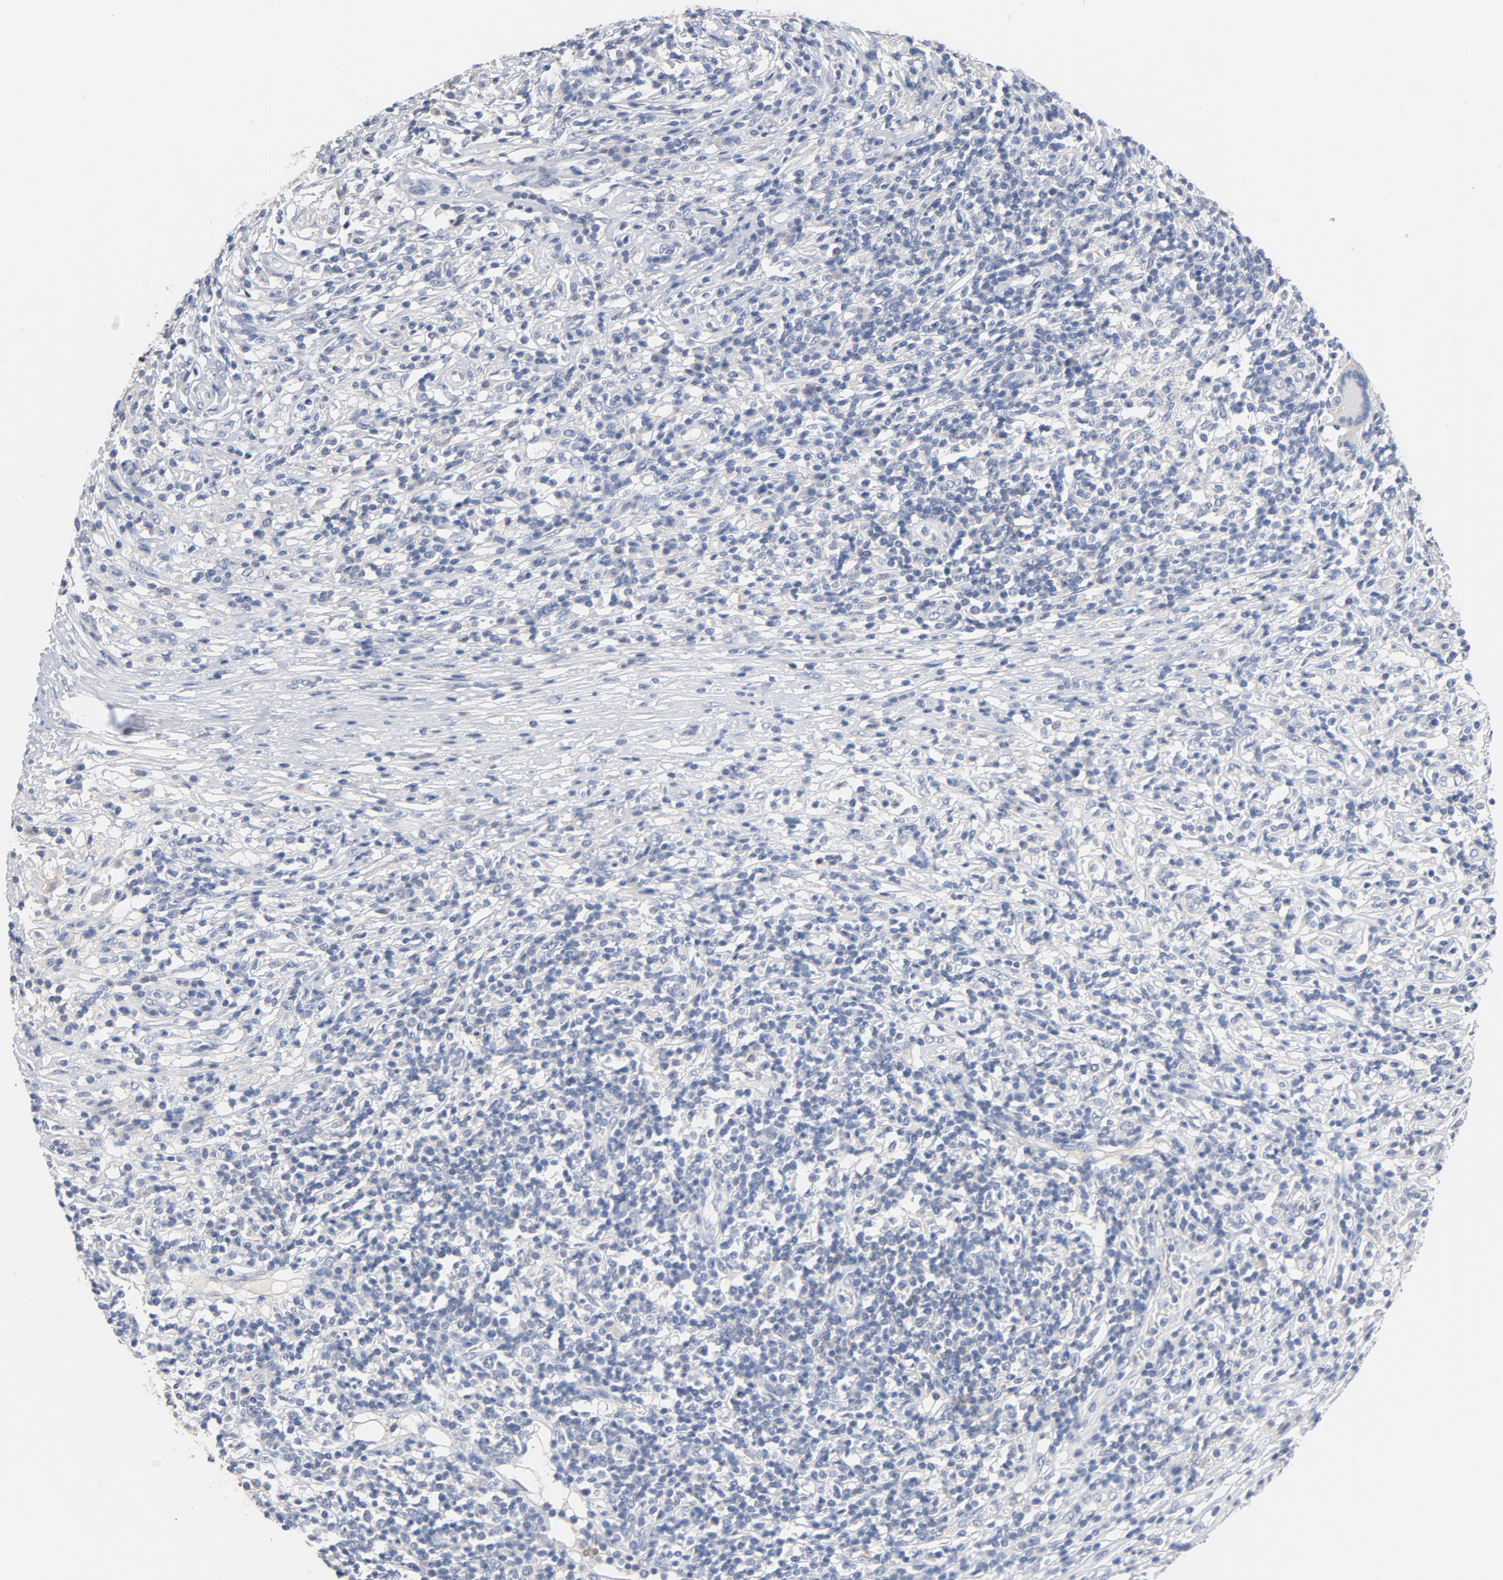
{"staining": {"intensity": "negative", "quantity": "none", "location": "none"}, "tissue": "lymphoma", "cell_type": "Tumor cells", "image_type": "cancer", "snomed": [{"axis": "morphology", "description": "Malignant lymphoma, non-Hodgkin's type, High grade"}, {"axis": "topography", "description": "Lymph node"}], "caption": "Immunohistochemistry photomicrograph of lymphoma stained for a protein (brown), which exhibits no expression in tumor cells.", "gene": "ZCCHC13", "patient": {"sex": "female", "age": 84}}